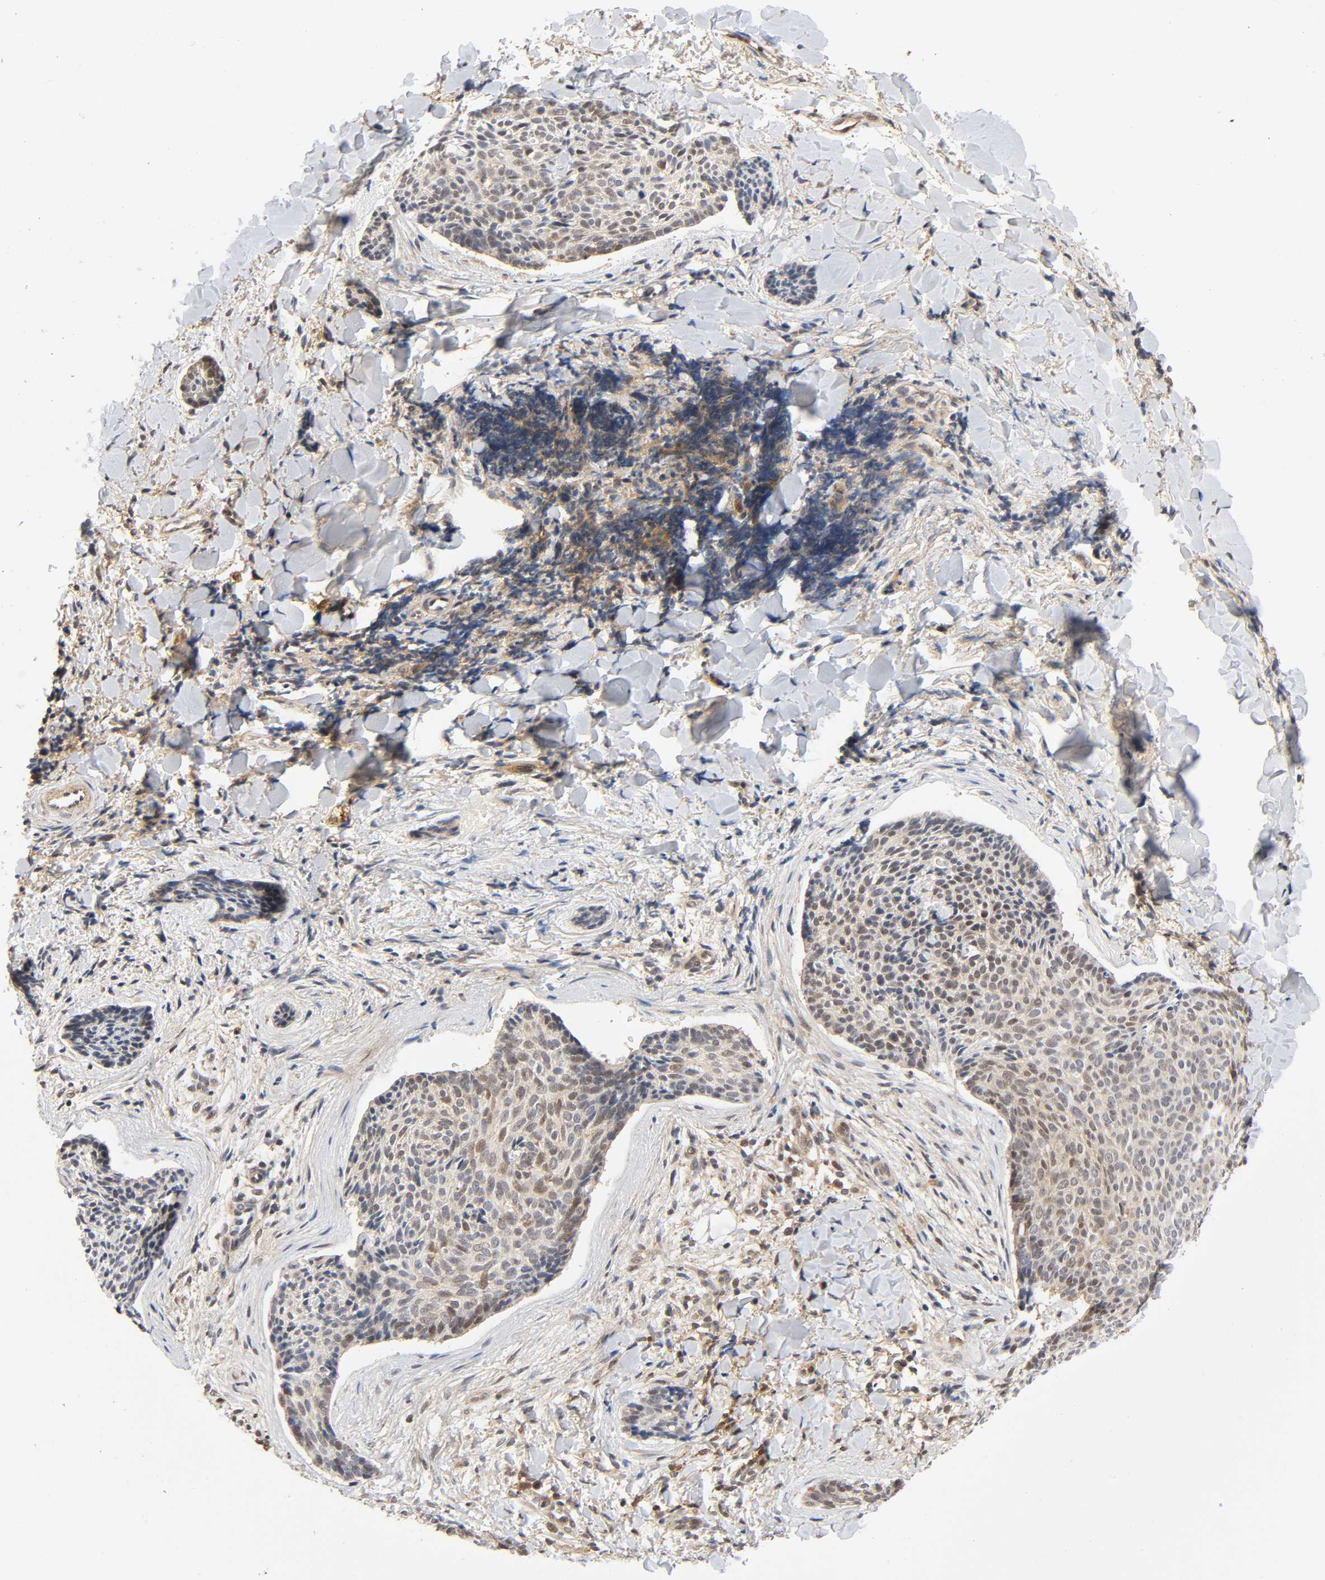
{"staining": {"intensity": "weak", "quantity": "25%-75%", "location": "nuclear"}, "tissue": "skin cancer", "cell_type": "Tumor cells", "image_type": "cancer", "snomed": [{"axis": "morphology", "description": "Normal tissue, NOS"}, {"axis": "morphology", "description": "Basal cell carcinoma"}, {"axis": "topography", "description": "Skin"}], "caption": "Brown immunohistochemical staining in basal cell carcinoma (skin) reveals weak nuclear expression in approximately 25%-75% of tumor cells.", "gene": "CASP9", "patient": {"sex": "female", "age": 57}}